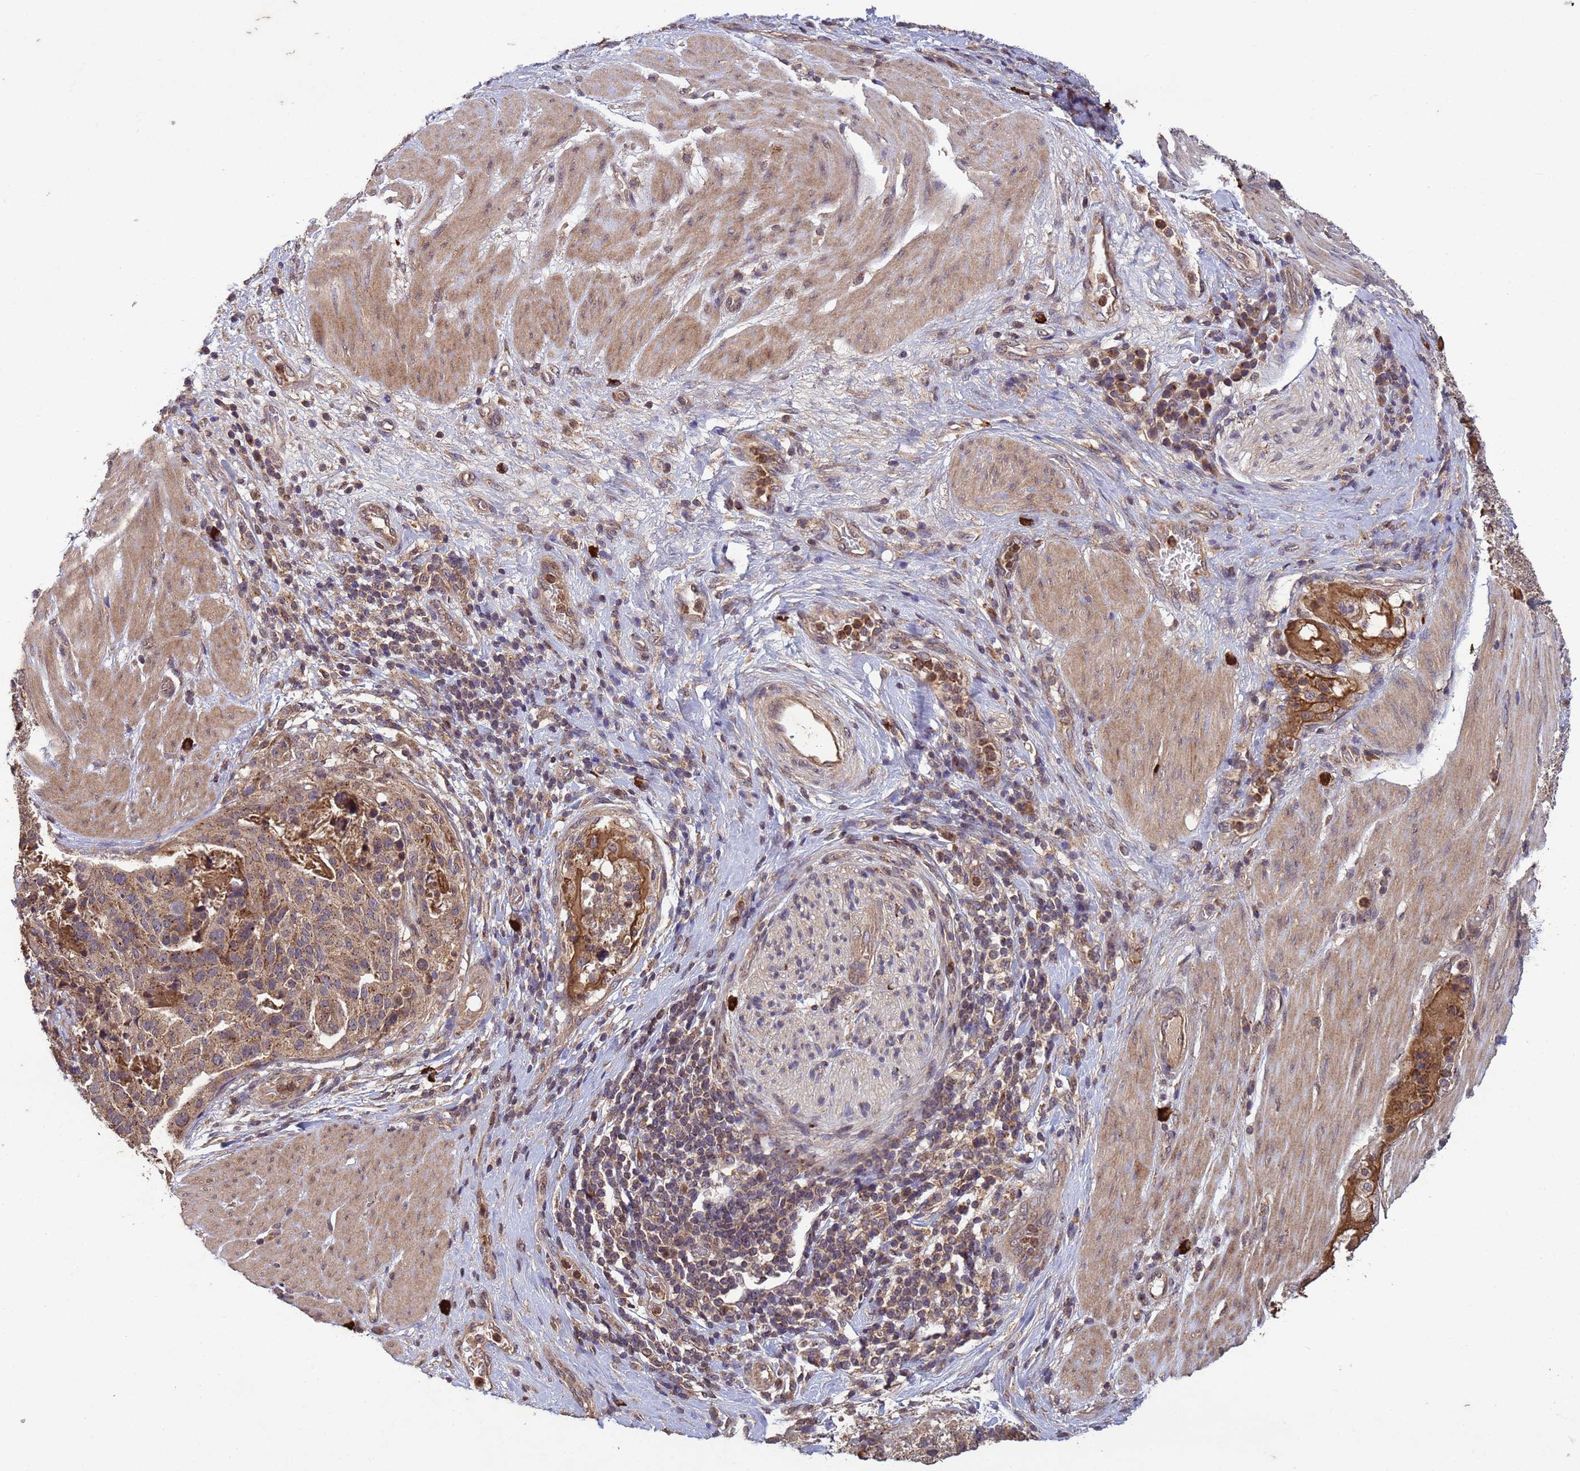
{"staining": {"intensity": "moderate", "quantity": ">75%", "location": "cytoplasmic/membranous"}, "tissue": "stomach cancer", "cell_type": "Tumor cells", "image_type": "cancer", "snomed": [{"axis": "morphology", "description": "Adenocarcinoma, NOS"}, {"axis": "topography", "description": "Stomach"}], "caption": "Moderate cytoplasmic/membranous positivity for a protein is identified in approximately >75% of tumor cells of stomach cancer (adenocarcinoma) using IHC.", "gene": "FASTKD1", "patient": {"sex": "male", "age": 48}}